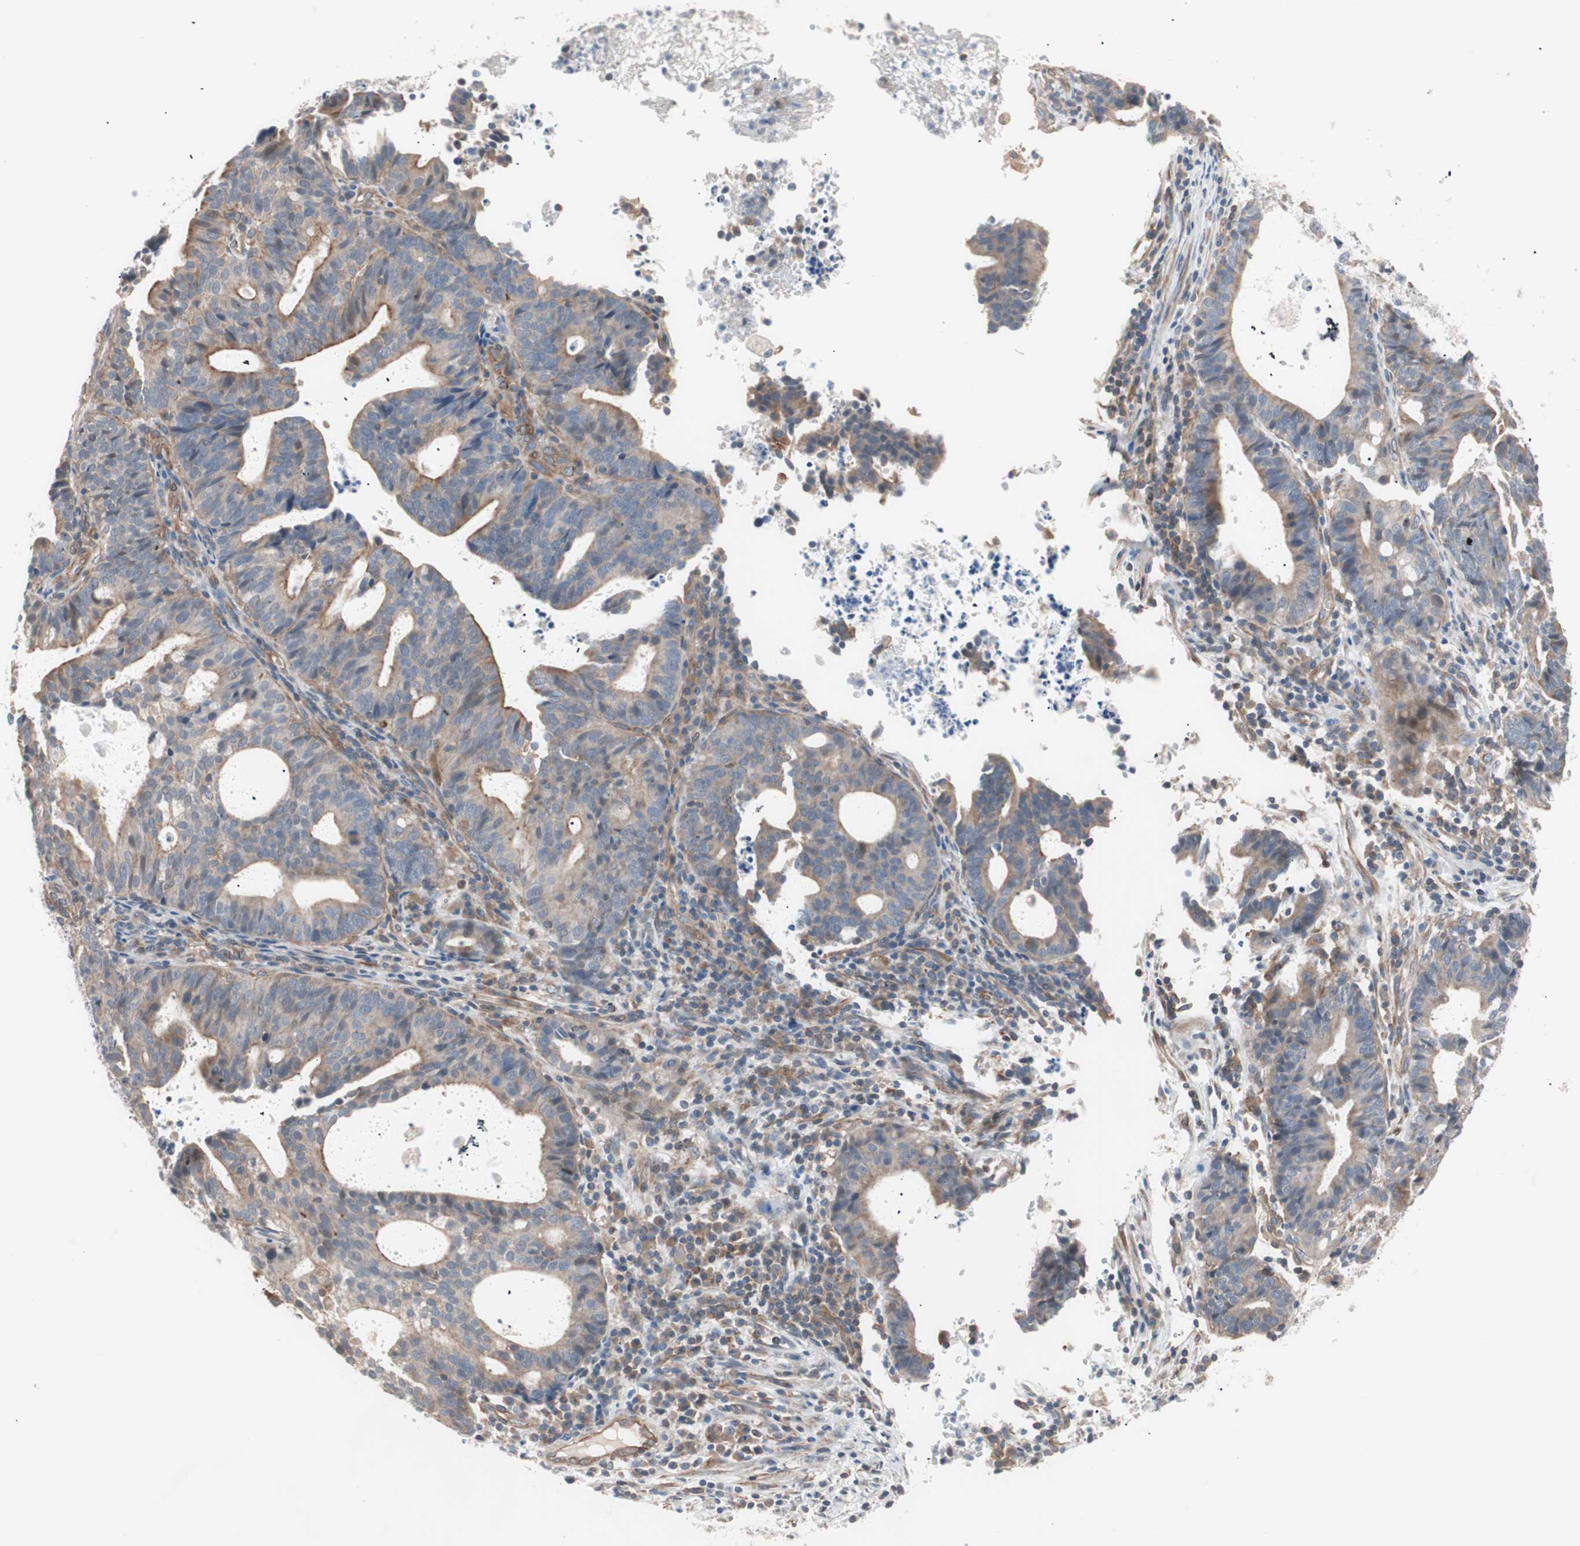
{"staining": {"intensity": "weak", "quantity": "25%-75%", "location": "cytoplasmic/membranous"}, "tissue": "endometrial cancer", "cell_type": "Tumor cells", "image_type": "cancer", "snomed": [{"axis": "morphology", "description": "Adenocarcinoma, NOS"}, {"axis": "topography", "description": "Uterus"}], "caption": "IHC of endometrial adenocarcinoma shows low levels of weak cytoplasmic/membranous staining in approximately 25%-75% of tumor cells.", "gene": "SMG1", "patient": {"sex": "female", "age": 83}}